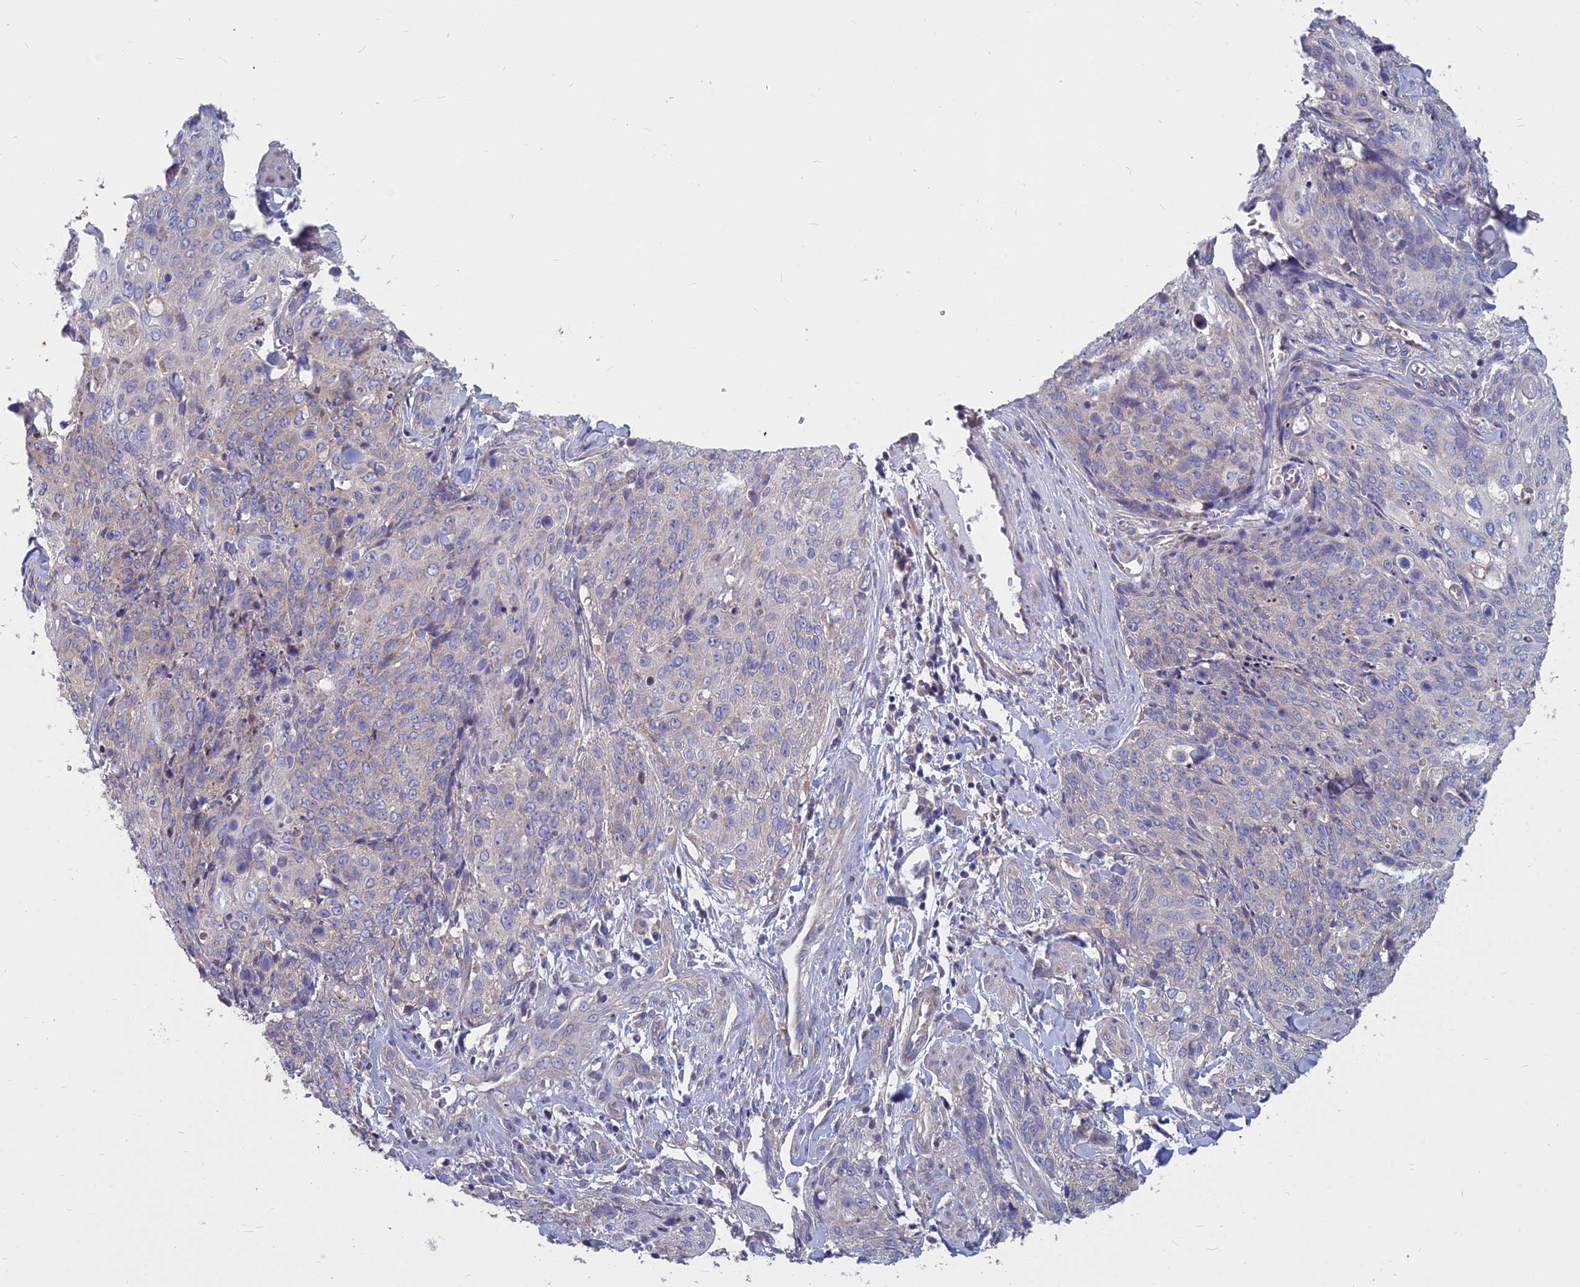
{"staining": {"intensity": "negative", "quantity": "none", "location": "none"}, "tissue": "skin cancer", "cell_type": "Tumor cells", "image_type": "cancer", "snomed": [{"axis": "morphology", "description": "Squamous cell carcinoma, NOS"}, {"axis": "topography", "description": "Skin"}, {"axis": "topography", "description": "Vulva"}], "caption": "High power microscopy micrograph of an immunohistochemistry image of skin cancer, revealing no significant expression in tumor cells.", "gene": "COX20", "patient": {"sex": "female", "age": 85}}